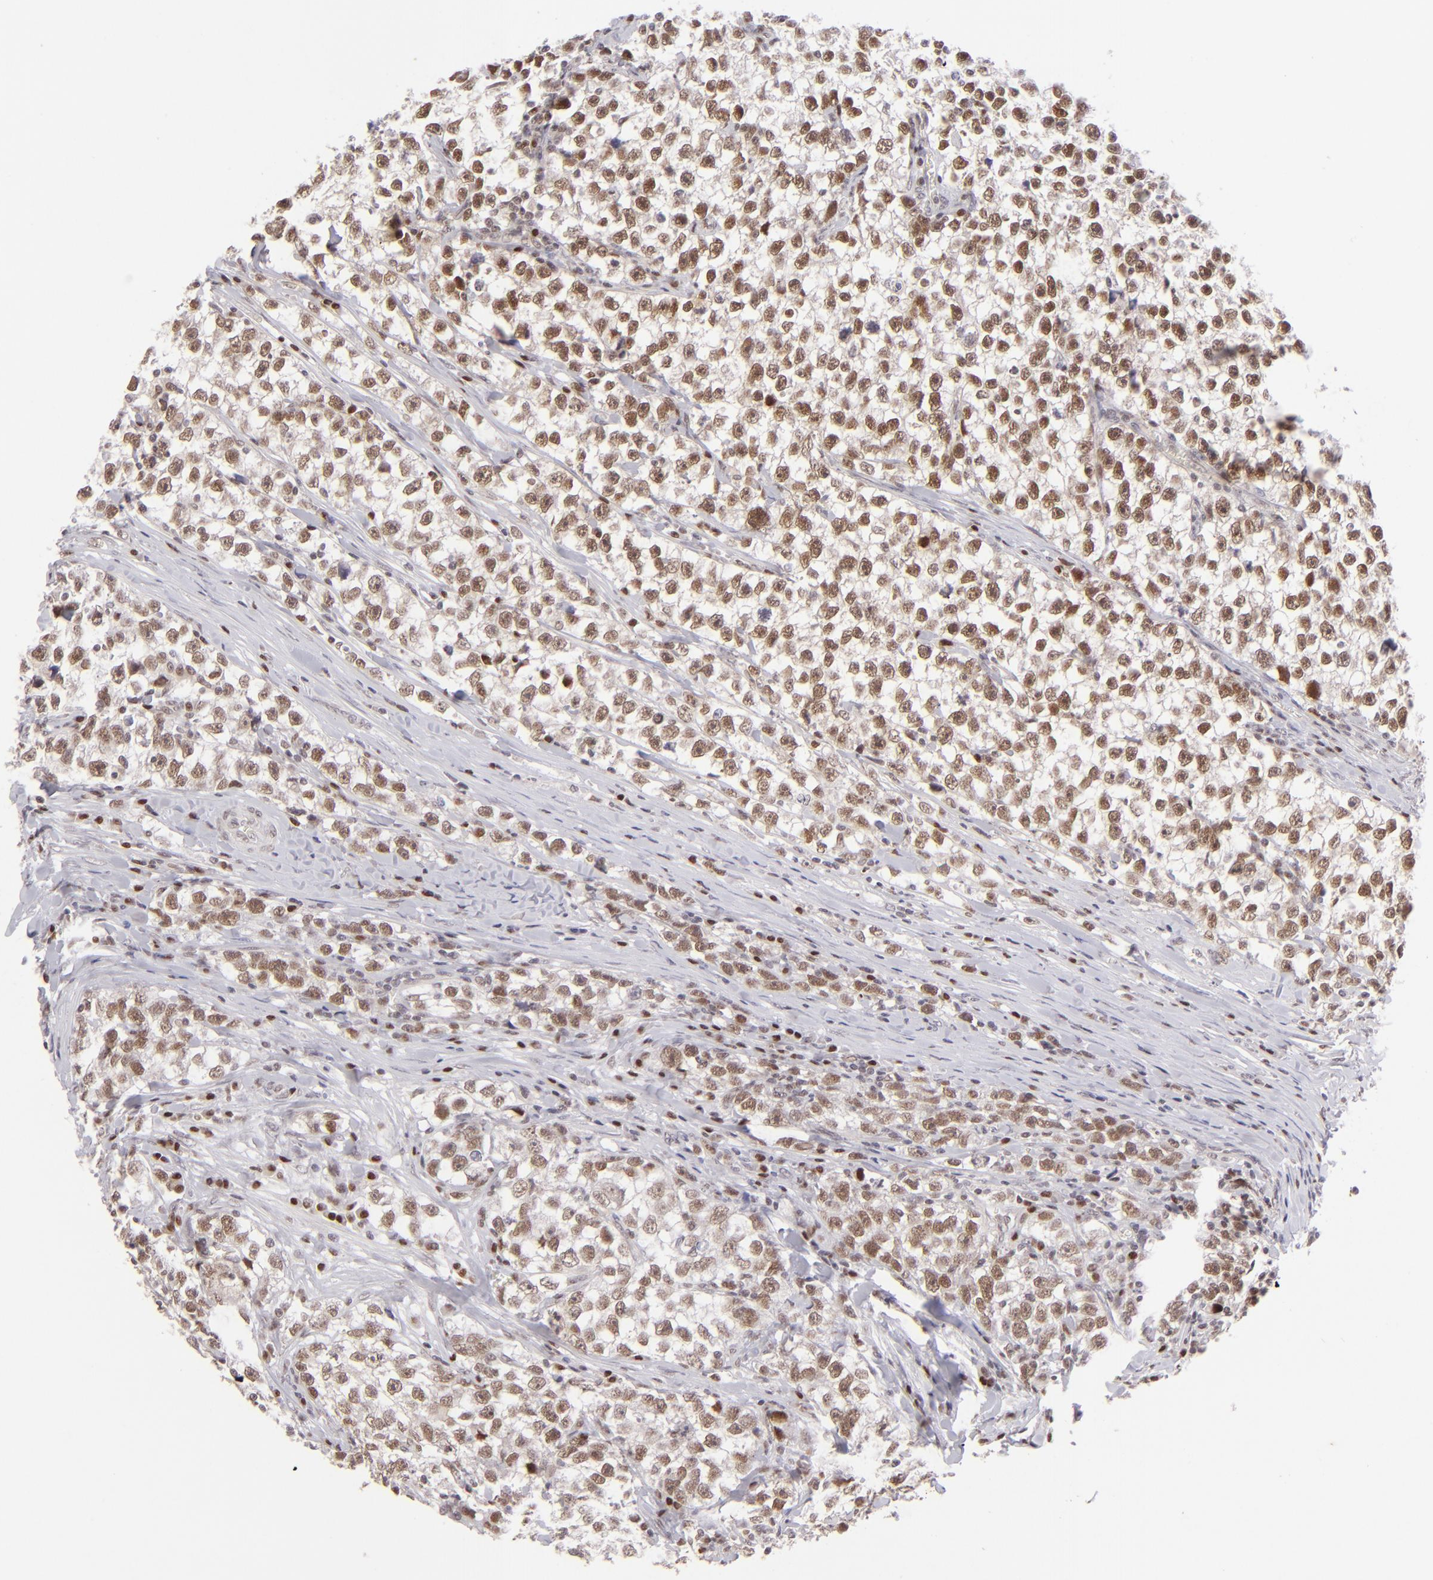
{"staining": {"intensity": "moderate", "quantity": "25%-75%", "location": "nuclear"}, "tissue": "testis cancer", "cell_type": "Tumor cells", "image_type": "cancer", "snomed": [{"axis": "morphology", "description": "Seminoma, NOS"}, {"axis": "morphology", "description": "Carcinoma, Embryonal, NOS"}, {"axis": "topography", "description": "Testis"}], "caption": "Human testis embryonal carcinoma stained with a protein marker displays moderate staining in tumor cells.", "gene": "POU2F1", "patient": {"sex": "male", "age": 30}}